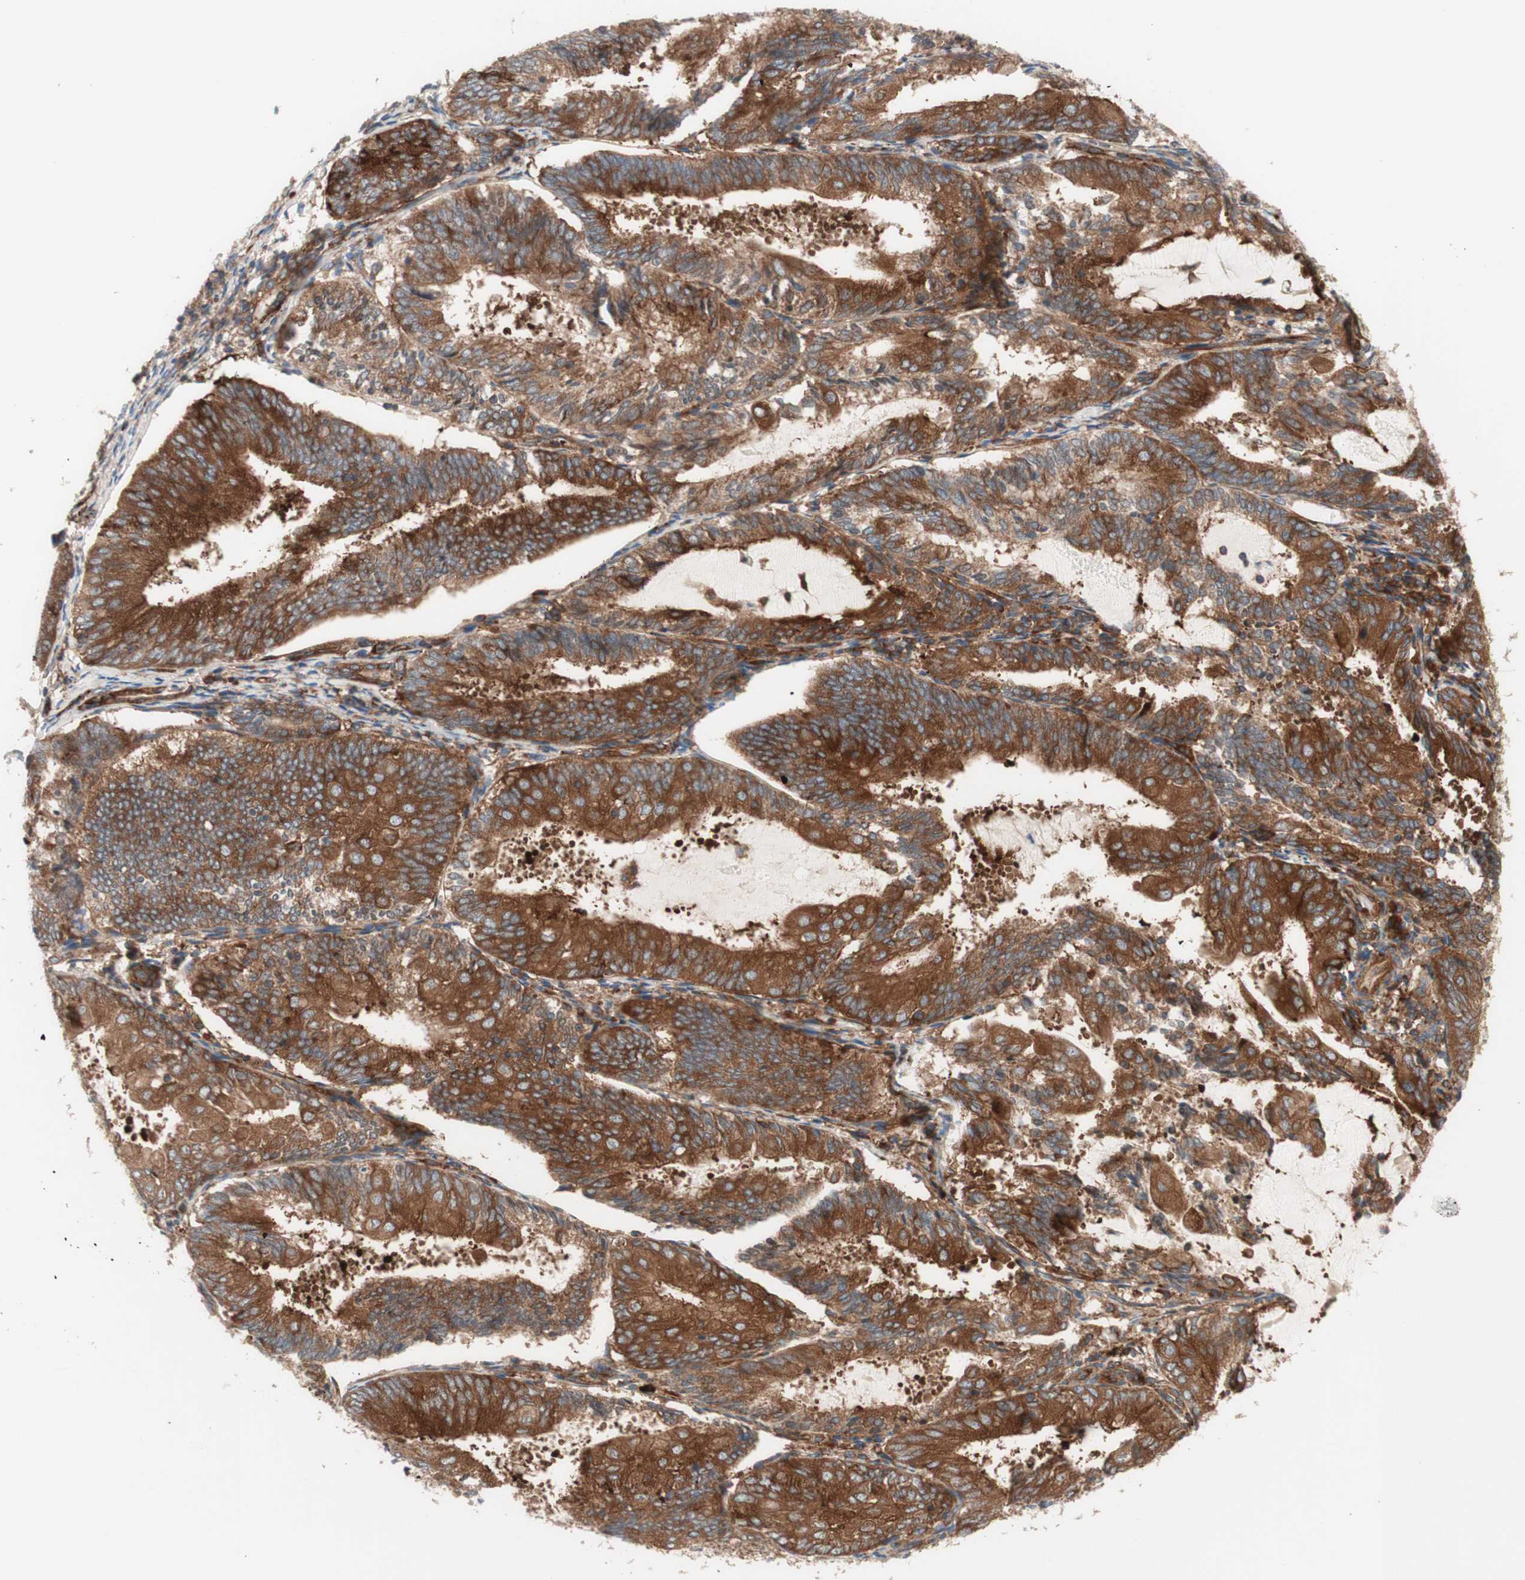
{"staining": {"intensity": "moderate", "quantity": ">75%", "location": "cytoplasmic/membranous"}, "tissue": "endometrial cancer", "cell_type": "Tumor cells", "image_type": "cancer", "snomed": [{"axis": "morphology", "description": "Adenocarcinoma, NOS"}, {"axis": "topography", "description": "Endometrium"}], "caption": "Endometrial cancer (adenocarcinoma) stained with DAB (3,3'-diaminobenzidine) immunohistochemistry shows medium levels of moderate cytoplasmic/membranous staining in about >75% of tumor cells. (DAB = brown stain, brightfield microscopy at high magnification).", "gene": "CCN4", "patient": {"sex": "female", "age": 81}}